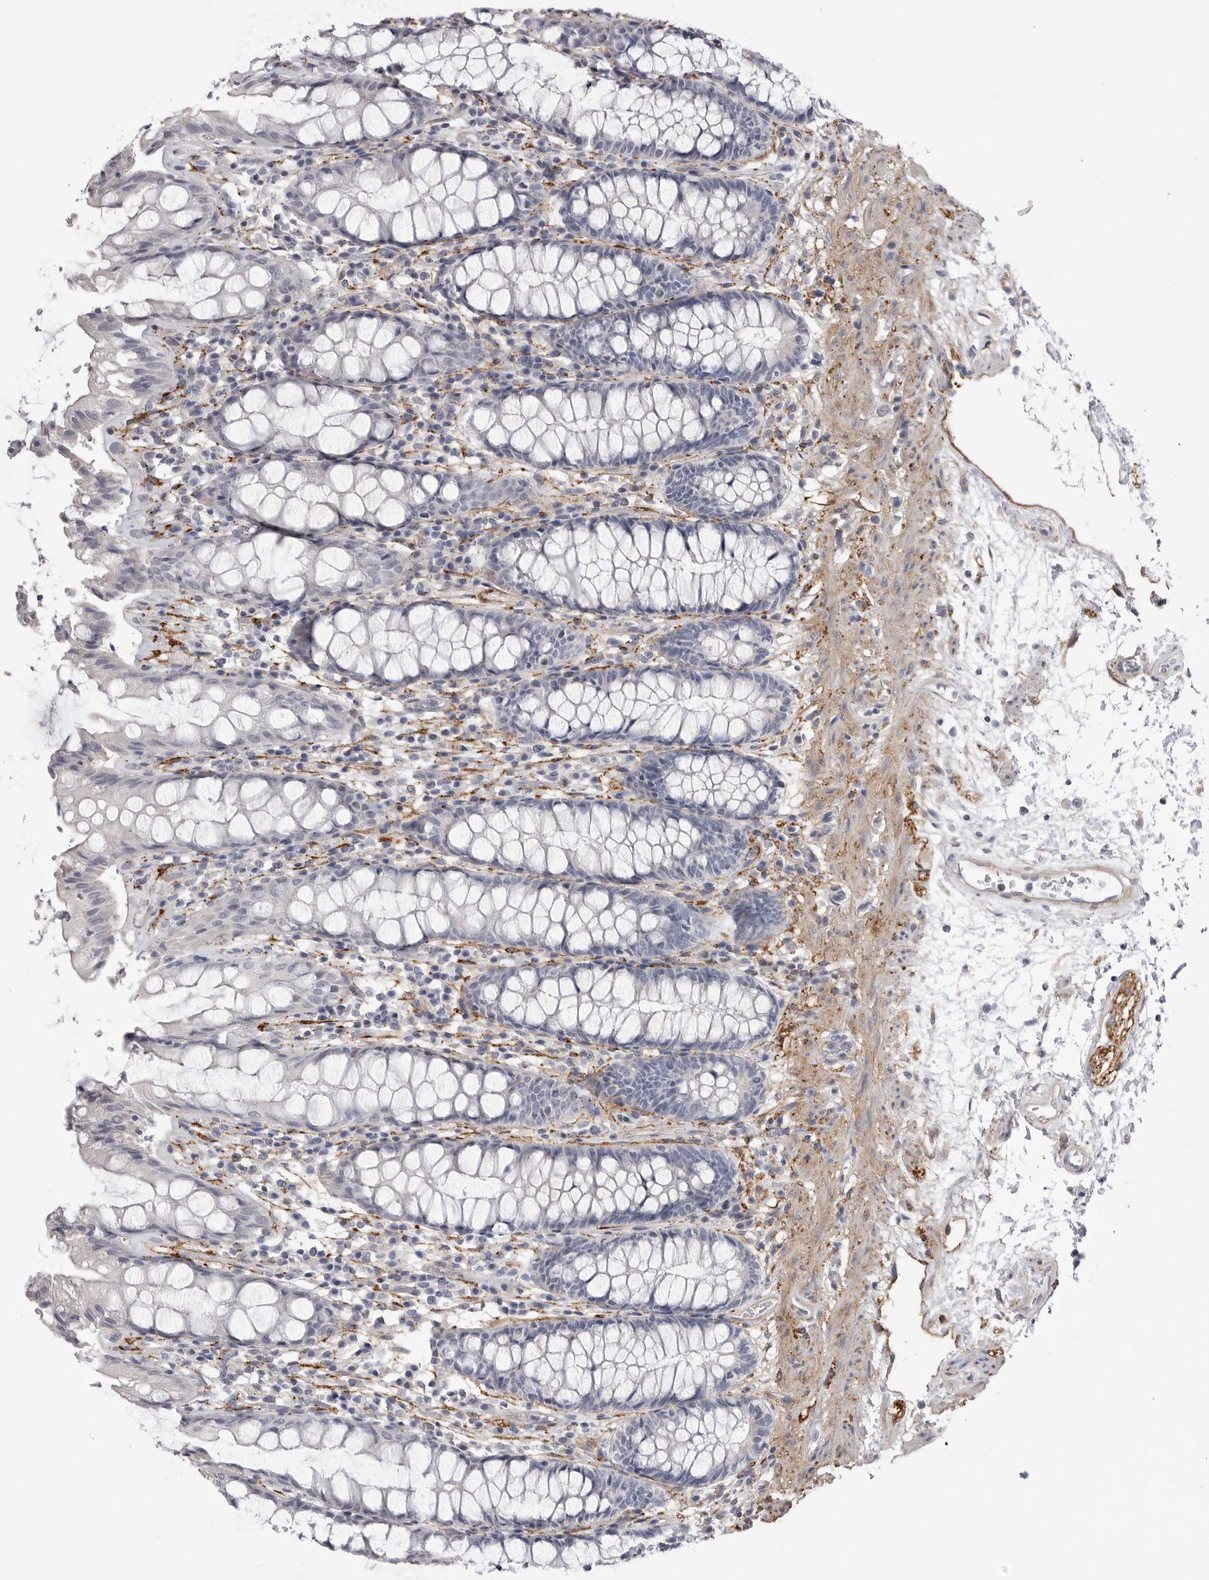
{"staining": {"intensity": "negative", "quantity": "none", "location": "none"}, "tissue": "rectum", "cell_type": "Glandular cells", "image_type": "normal", "snomed": [{"axis": "morphology", "description": "Normal tissue, NOS"}, {"axis": "topography", "description": "Rectum"}], "caption": "DAB (3,3'-diaminobenzidine) immunohistochemical staining of unremarkable human rectum shows no significant staining in glandular cells.", "gene": "AKAP12", "patient": {"sex": "male", "age": 64}}